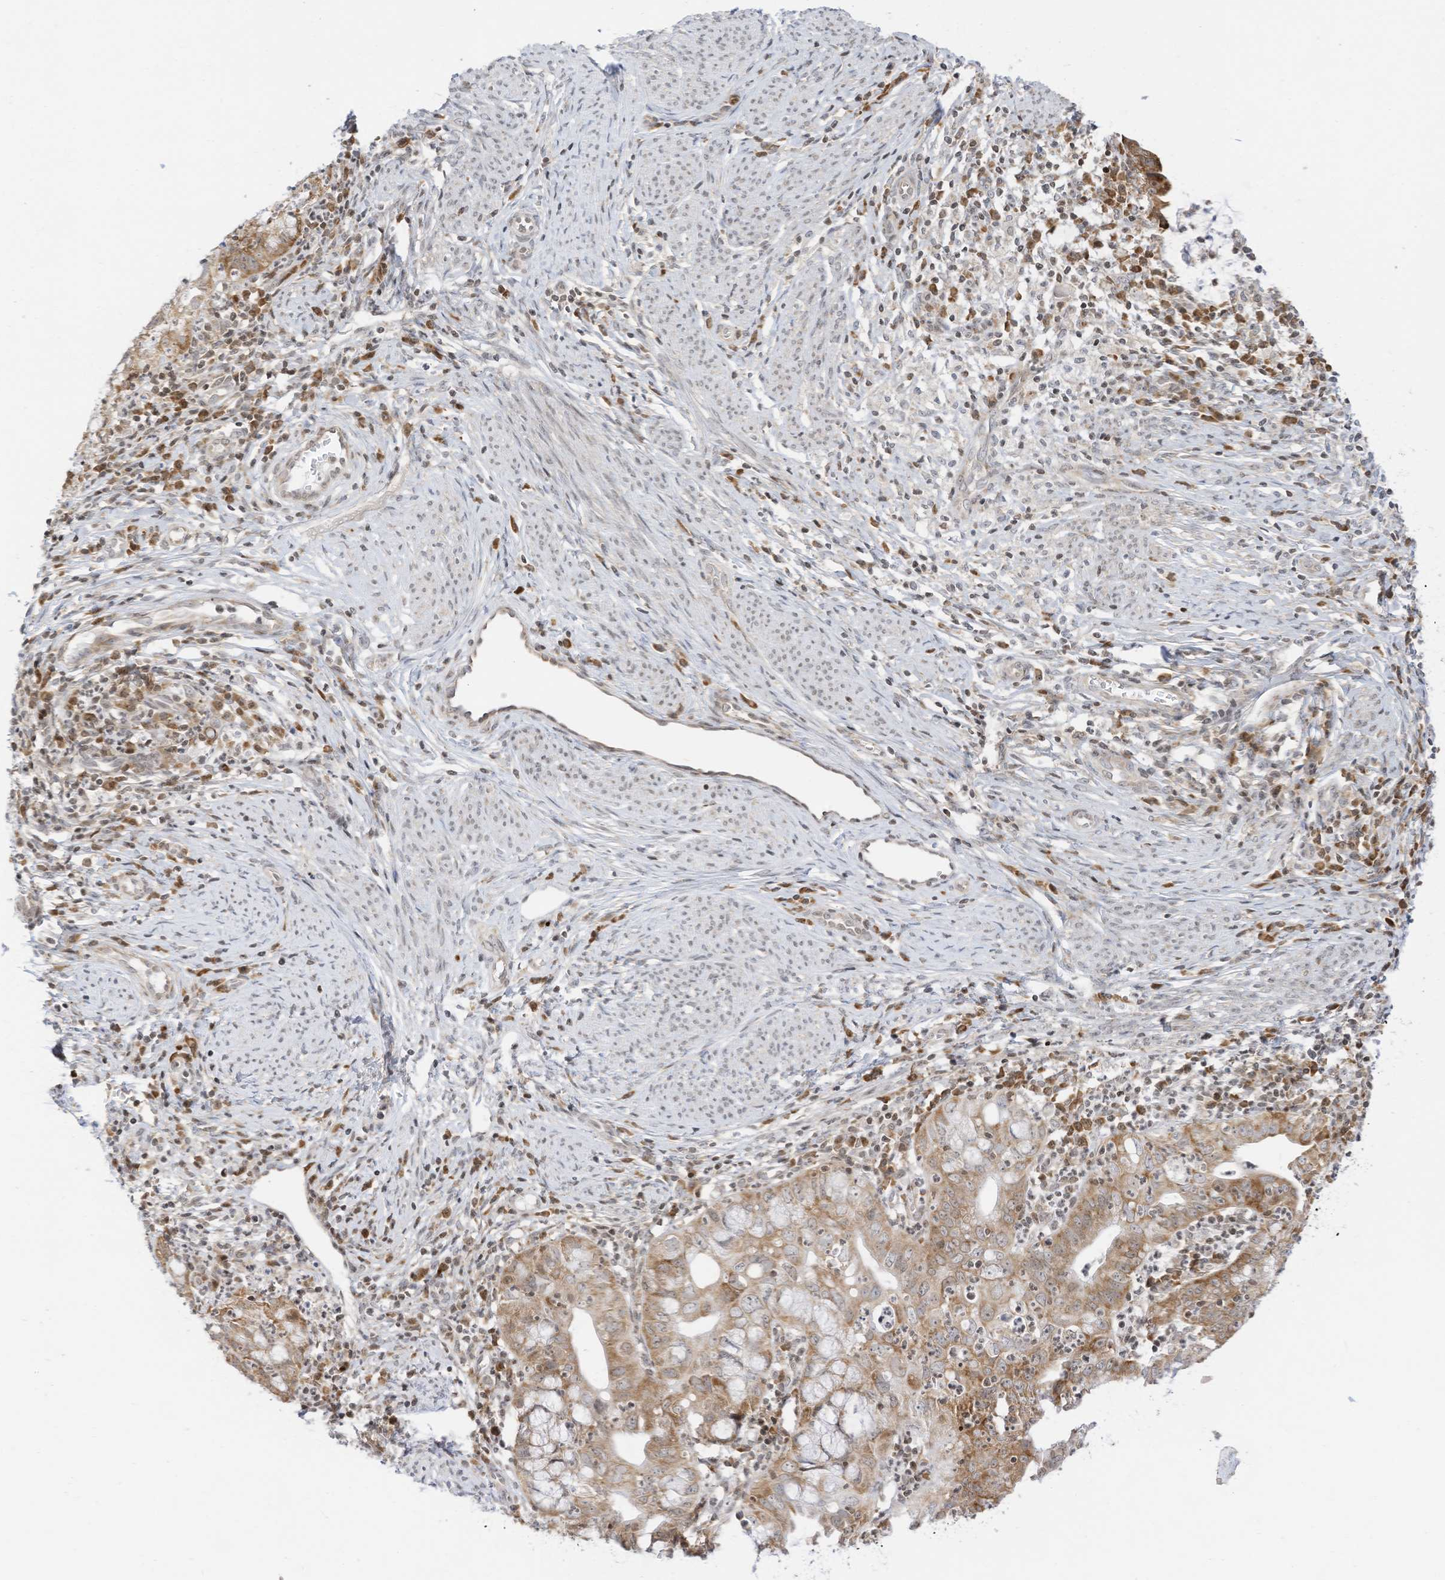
{"staining": {"intensity": "moderate", "quantity": ">75%", "location": "cytoplasmic/membranous"}, "tissue": "cervical cancer", "cell_type": "Tumor cells", "image_type": "cancer", "snomed": [{"axis": "morphology", "description": "Adenocarcinoma, NOS"}, {"axis": "topography", "description": "Cervix"}], "caption": "Adenocarcinoma (cervical) stained with DAB (3,3'-diaminobenzidine) IHC displays medium levels of moderate cytoplasmic/membranous positivity in about >75% of tumor cells. (DAB IHC with brightfield microscopy, high magnification).", "gene": "EDF1", "patient": {"sex": "female", "age": 36}}